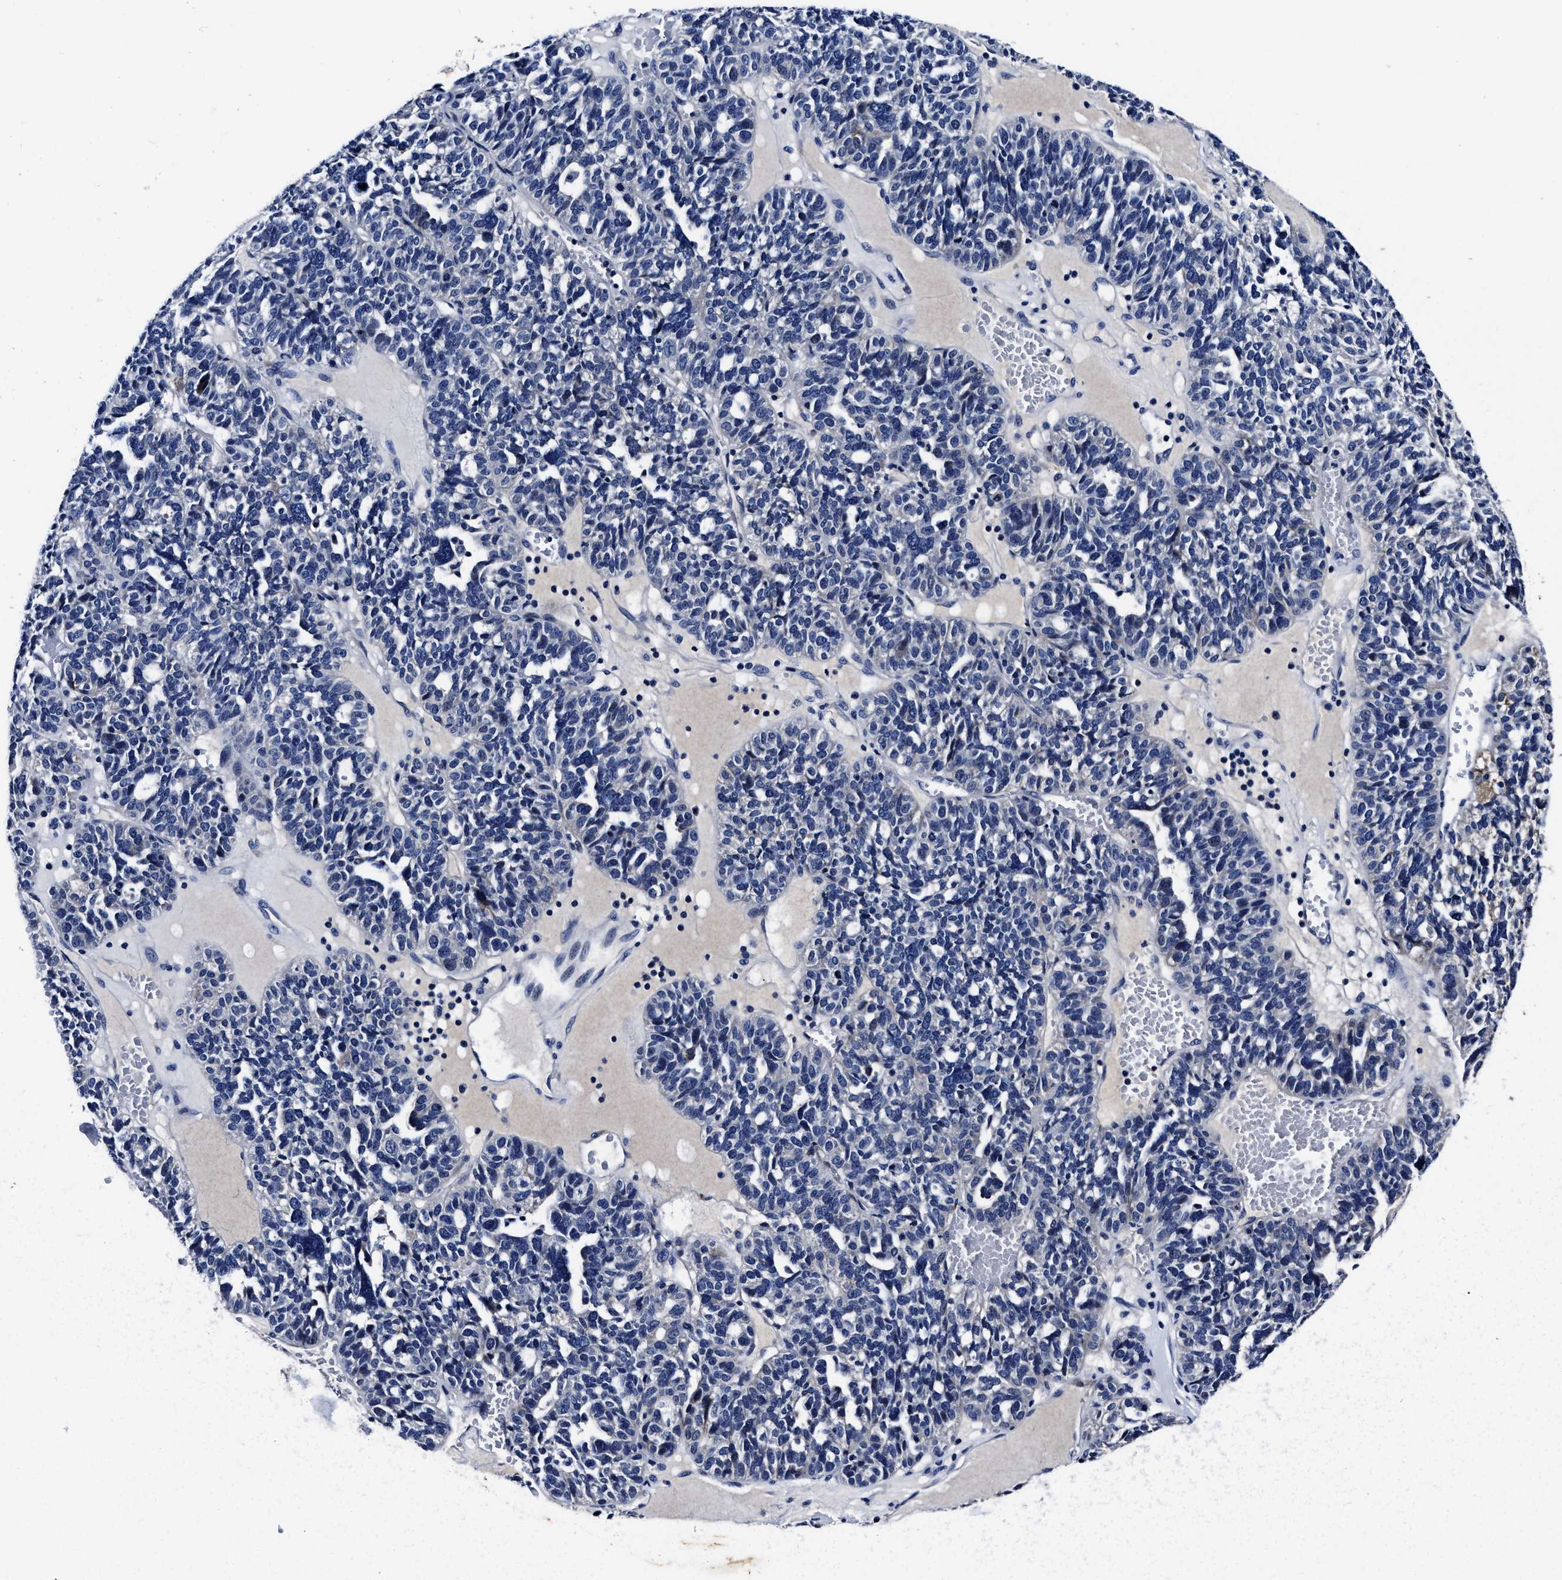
{"staining": {"intensity": "negative", "quantity": "none", "location": "none"}, "tissue": "ovarian cancer", "cell_type": "Tumor cells", "image_type": "cancer", "snomed": [{"axis": "morphology", "description": "Cystadenocarcinoma, serous, NOS"}, {"axis": "topography", "description": "Ovary"}], "caption": "IHC image of neoplastic tissue: ovarian cancer stained with DAB reveals no significant protein positivity in tumor cells.", "gene": "OLFML2A", "patient": {"sex": "female", "age": 59}}